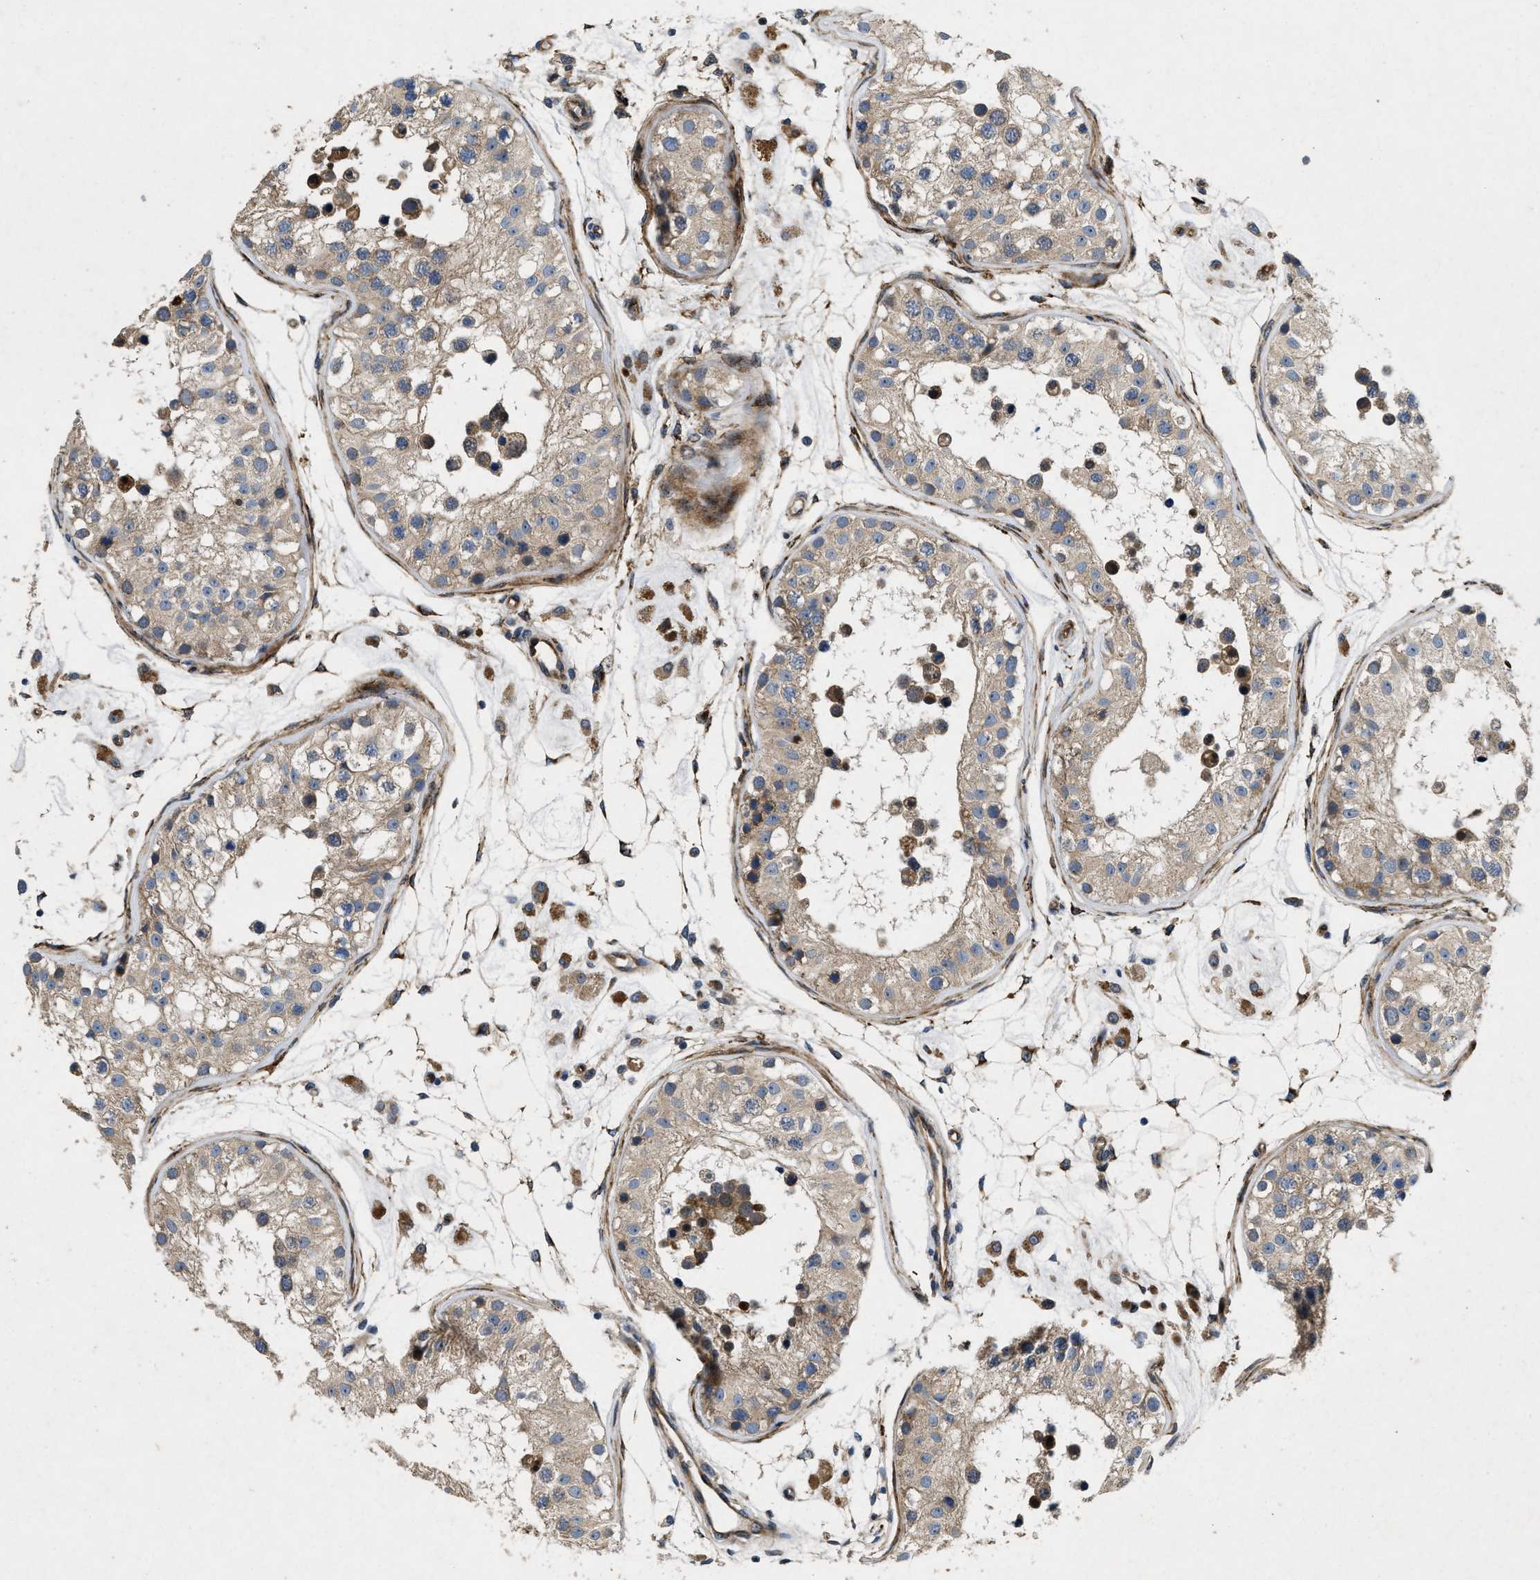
{"staining": {"intensity": "moderate", "quantity": "25%-75%", "location": "cytoplasmic/membranous"}, "tissue": "testis", "cell_type": "Cells in seminiferous ducts", "image_type": "normal", "snomed": [{"axis": "morphology", "description": "Normal tissue, NOS"}, {"axis": "morphology", "description": "Adenocarcinoma, metastatic, NOS"}, {"axis": "topography", "description": "Testis"}], "caption": "A high-resolution image shows IHC staining of unremarkable testis, which reveals moderate cytoplasmic/membranous staining in approximately 25%-75% of cells in seminiferous ducts.", "gene": "HSPA12B", "patient": {"sex": "male", "age": 26}}